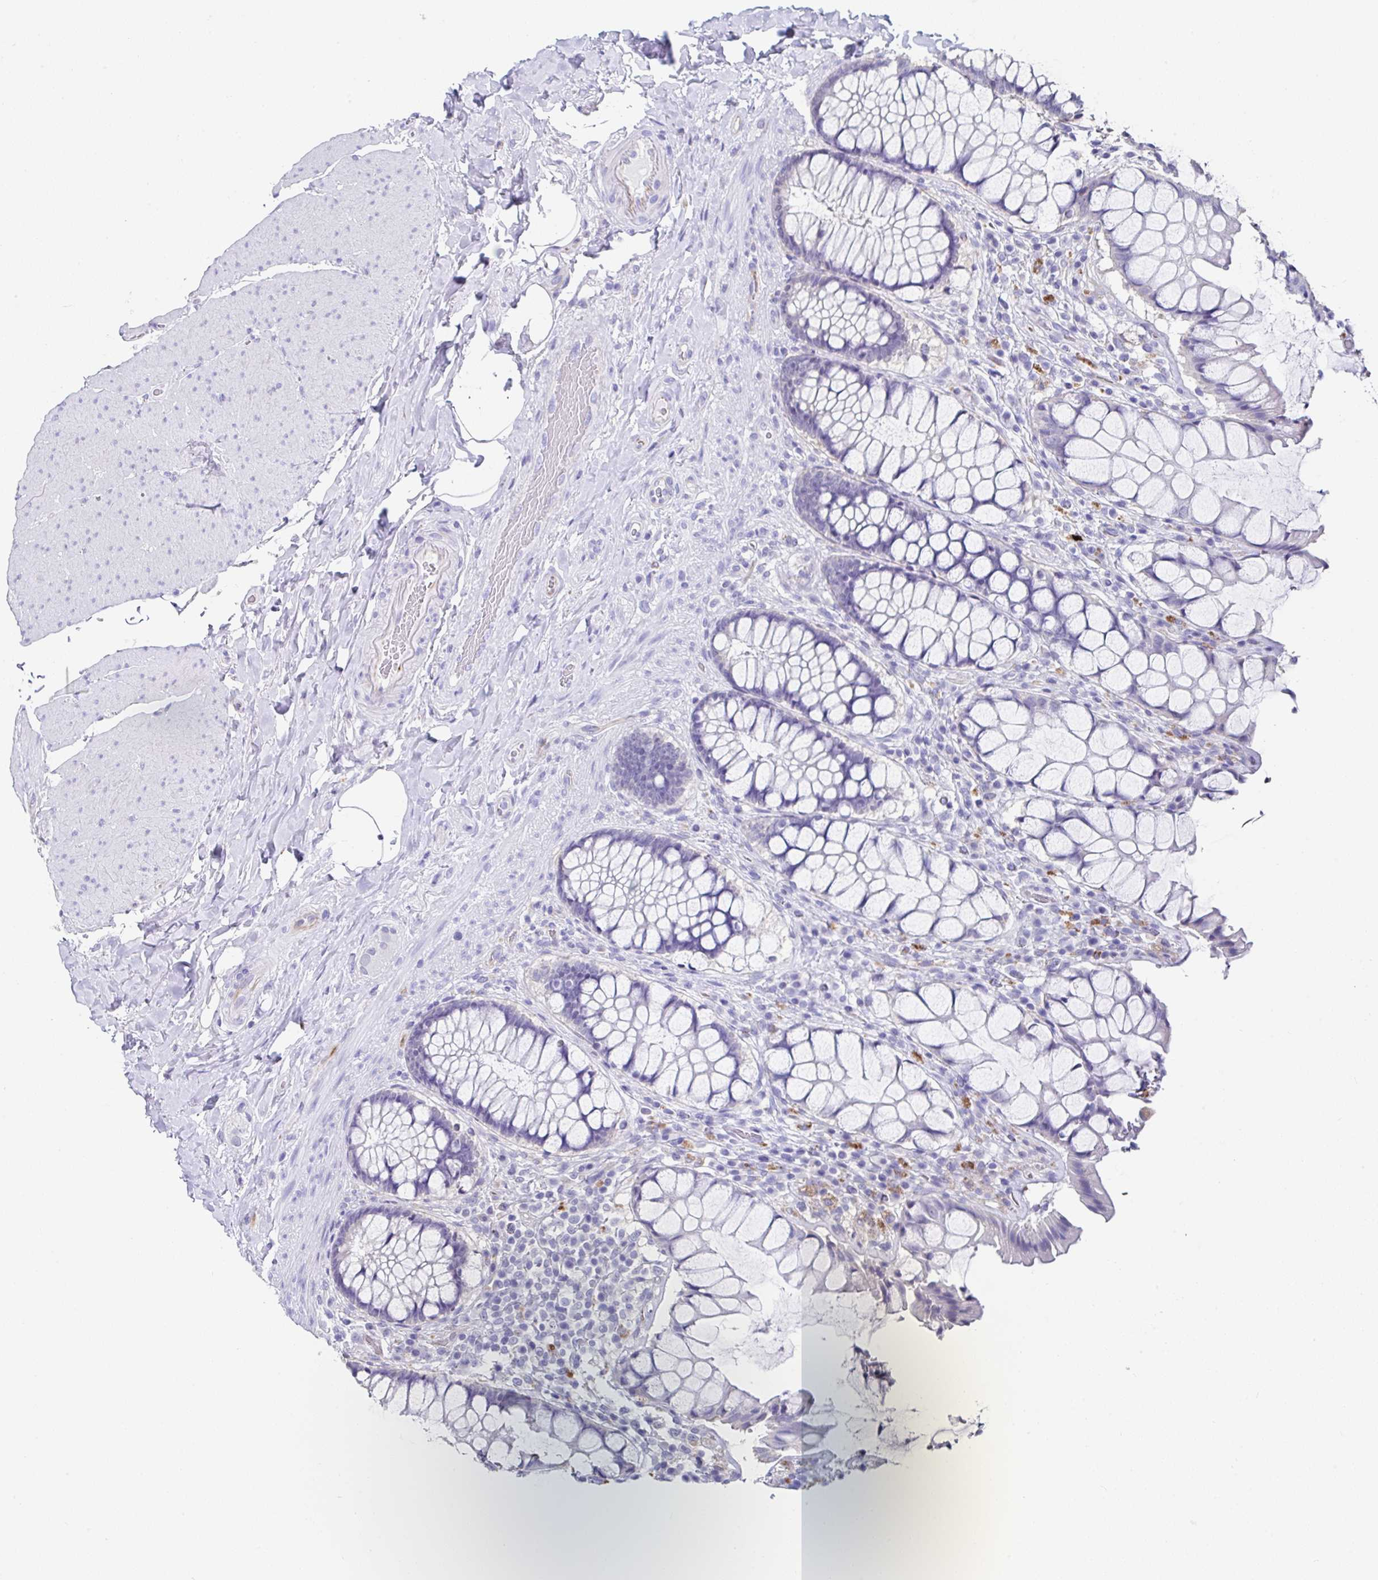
{"staining": {"intensity": "negative", "quantity": "none", "location": "none"}, "tissue": "rectum", "cell_type": "Glandular cells", "image_type": "normal", "snomed": [{"axis": "morphology", "description": "Normal tissue, NOS"}, {"axis": "topography", "description": "Rectum"}], "caption": "Unremarkable rectum was stained to show a protein in brown. There is no significant positivity in glandular cells. (Stains: DAB immunohistochemistry with hematoxylin counter stain, Microscopy: brightfield microscopy at high magnification).", "gene": "TMPRSS11E", "patient": {"sex": "female", "age": 58}}